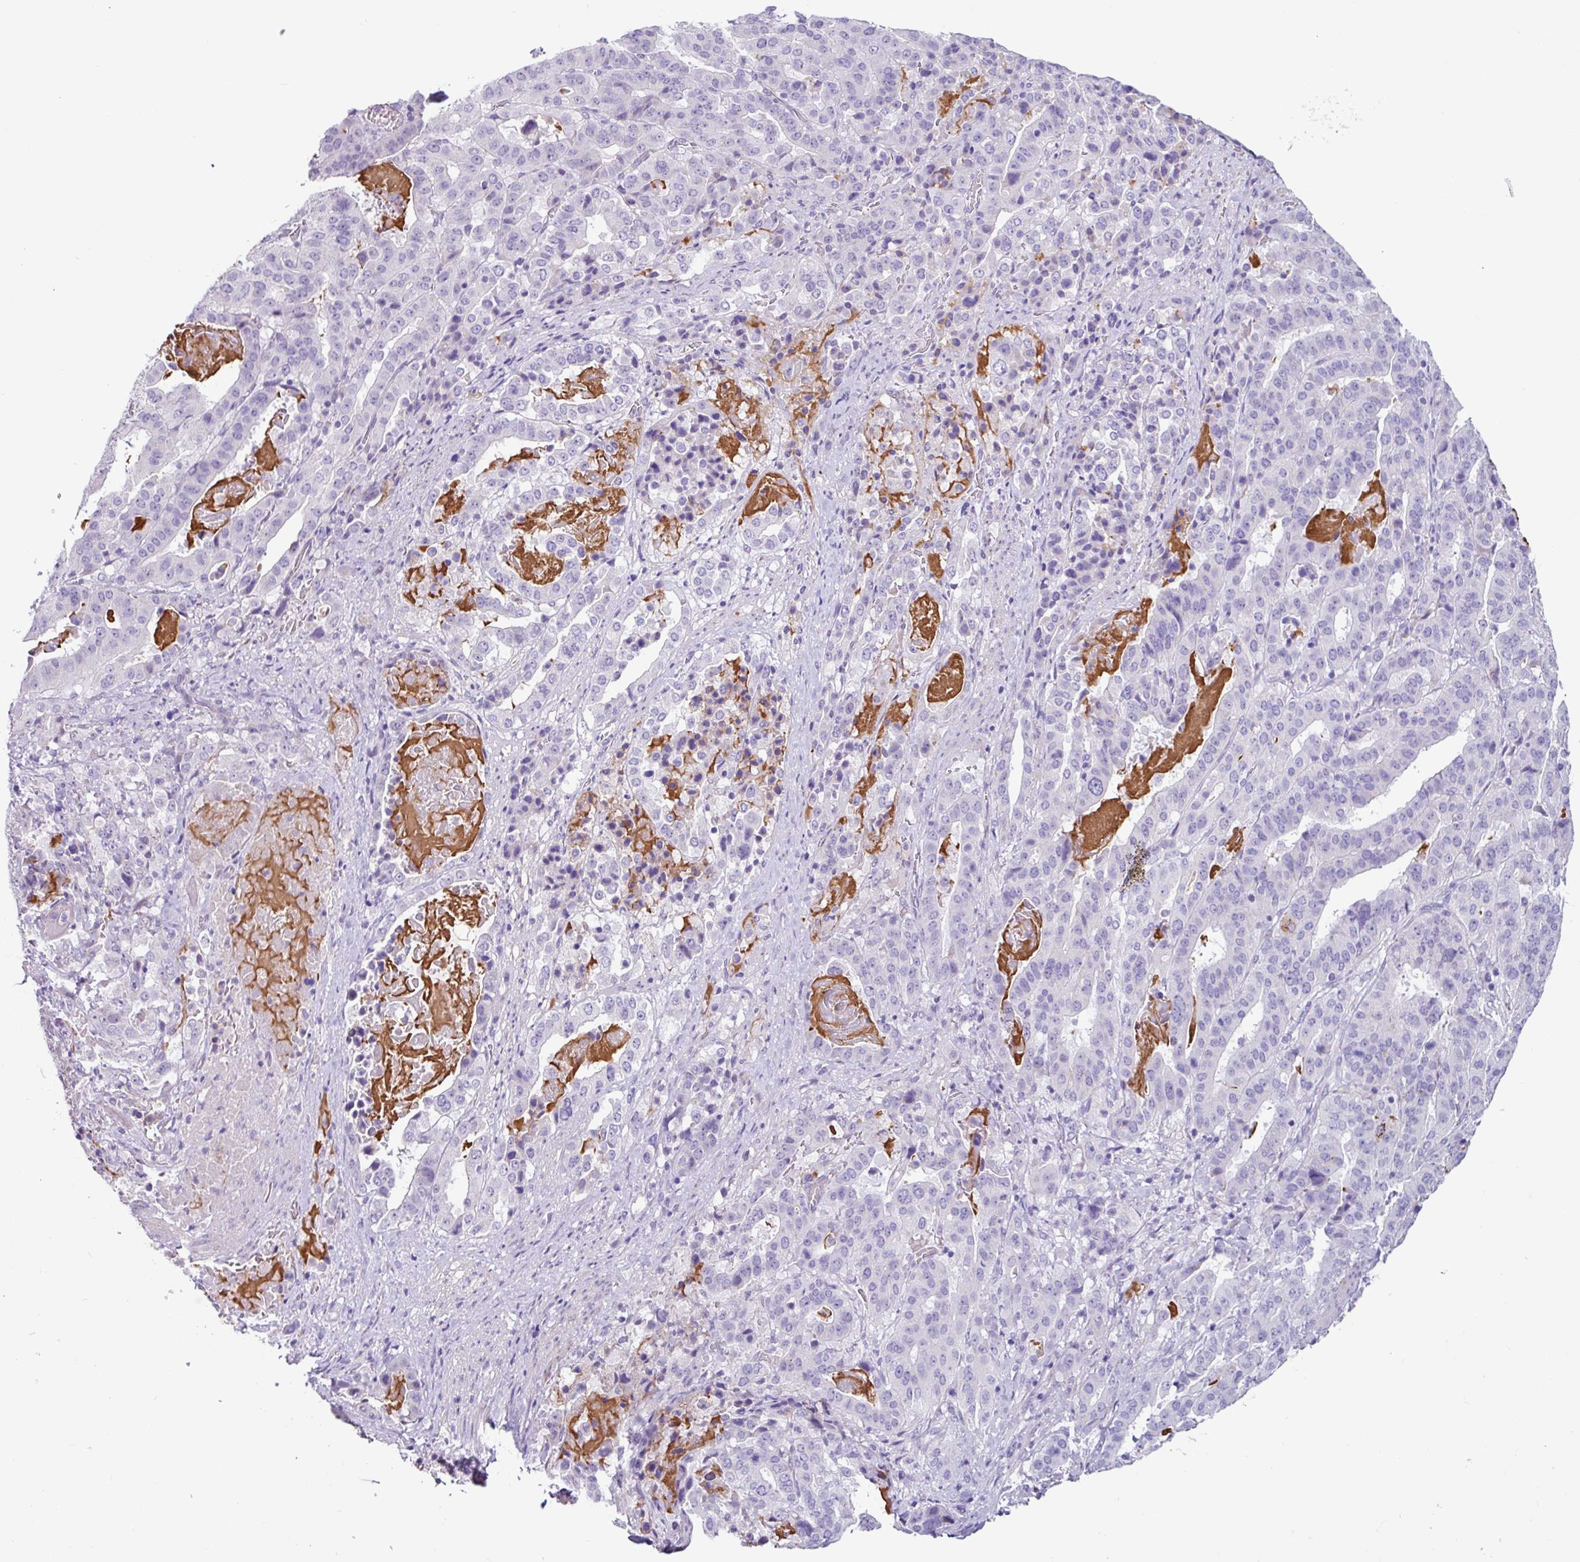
{"staining": {"intensity": "negative", "quantity": "none", "location": "none"}, "tissue": "stomach cancer", "cell_type": "Tumor cells", "image_type": "cancer", "snomed": [{"axis": "morphology", "description": "Adenocarcinoma, NOS"}, {"axis": "topography", "description": "Stomach"}], "caption": "DAB (3,3'-diaminobenzidine) immunohistochemical staining of stomach cancer demonstrates no significant staining in tumor cells.", "gene": "OTX1", "patient": {"sex": "male", "age": 48}}